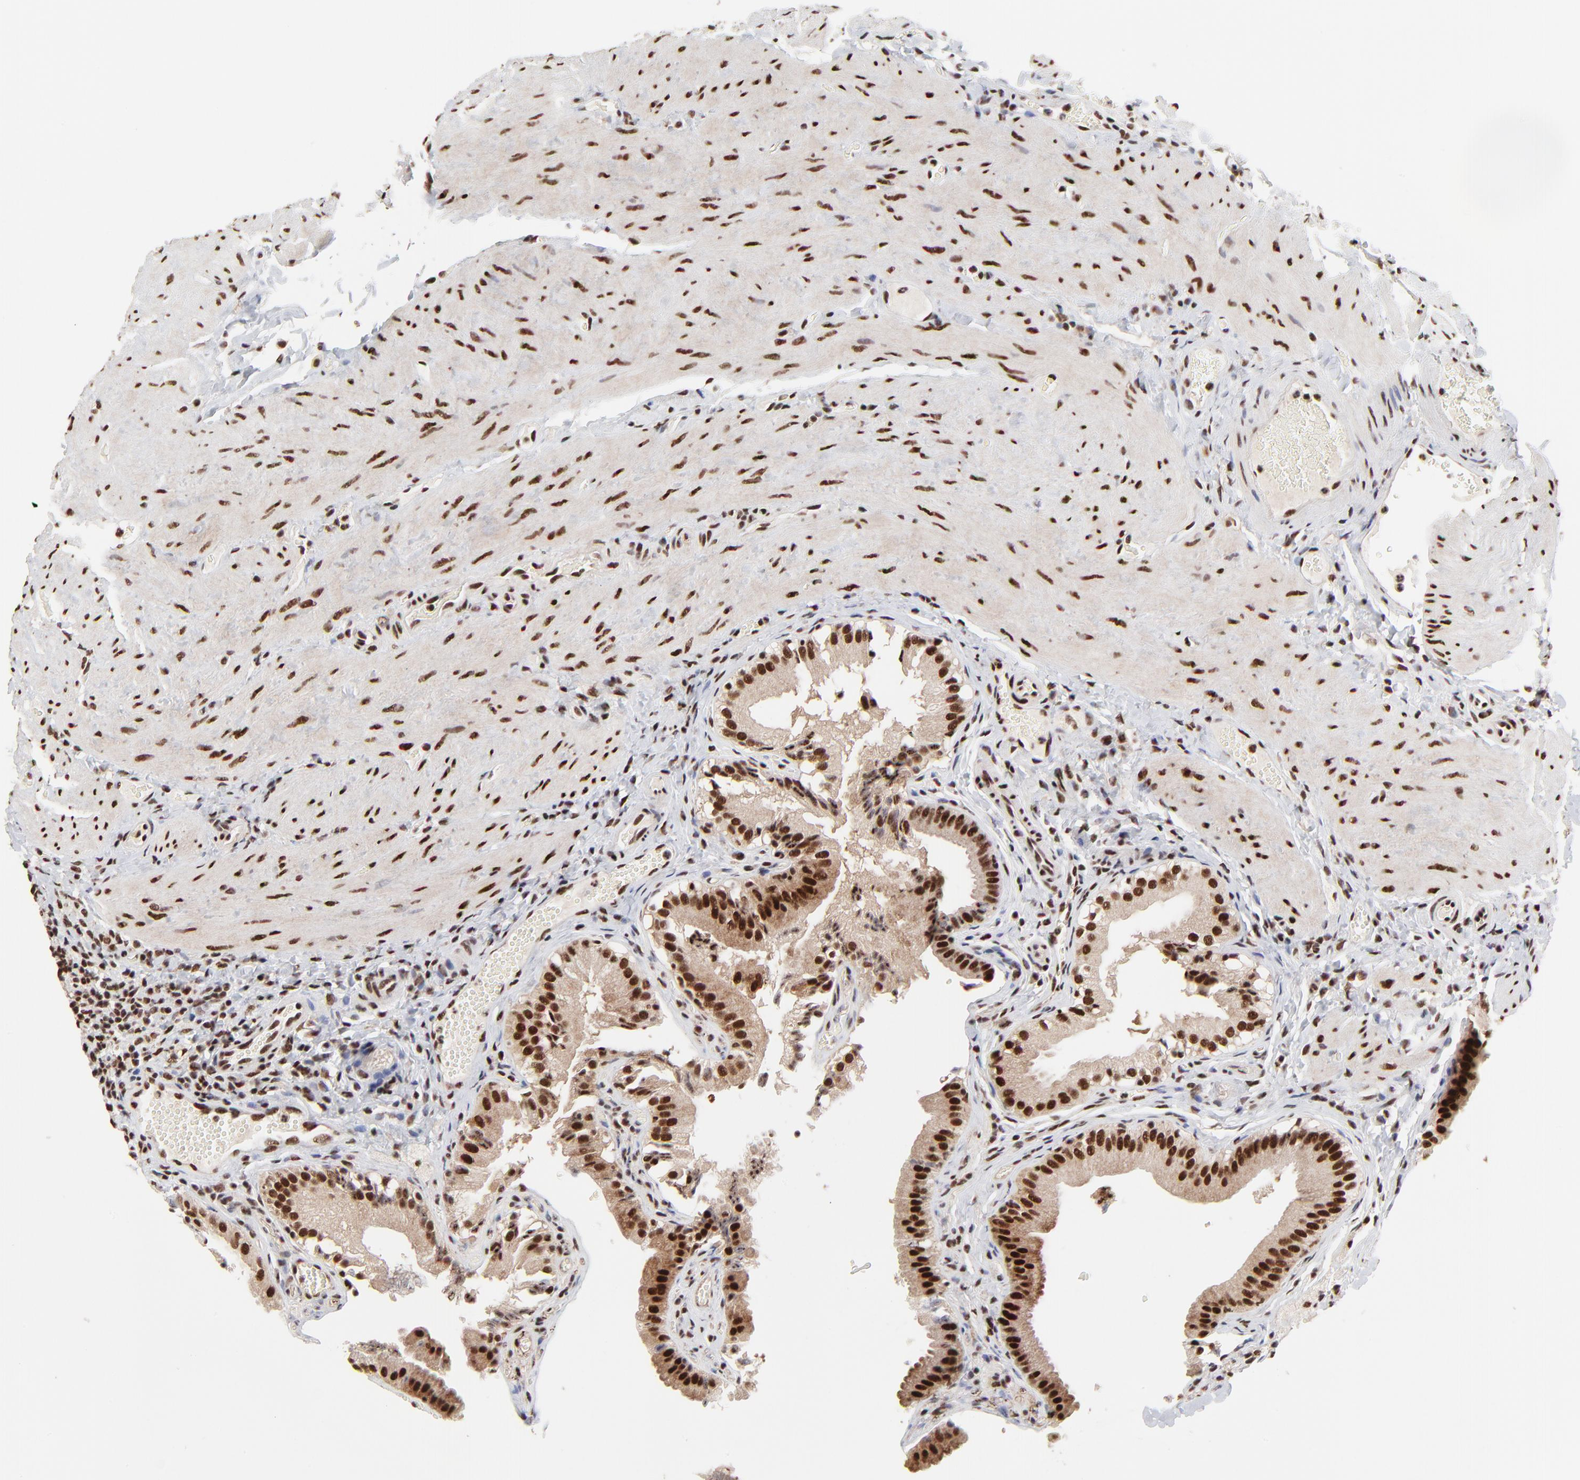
{"staining": {"intensity": "strong", "quantity": ">75%", "location": "nuclear"}, "tissue": "gallbladder", "cell_type": "Glandular cells", "image_type": "normal", "snomed": [{"axis": "morphology", "description": "Normal tissue, NOS"}, {"axis": "topography", "description": "Gallbladder"}], "caption": "Strong nuclear positivity is present in about >75% of glandular cells in benign gallbladder.", "gene": "RBM22", "patient": {"sex": "female", "age": 24}}